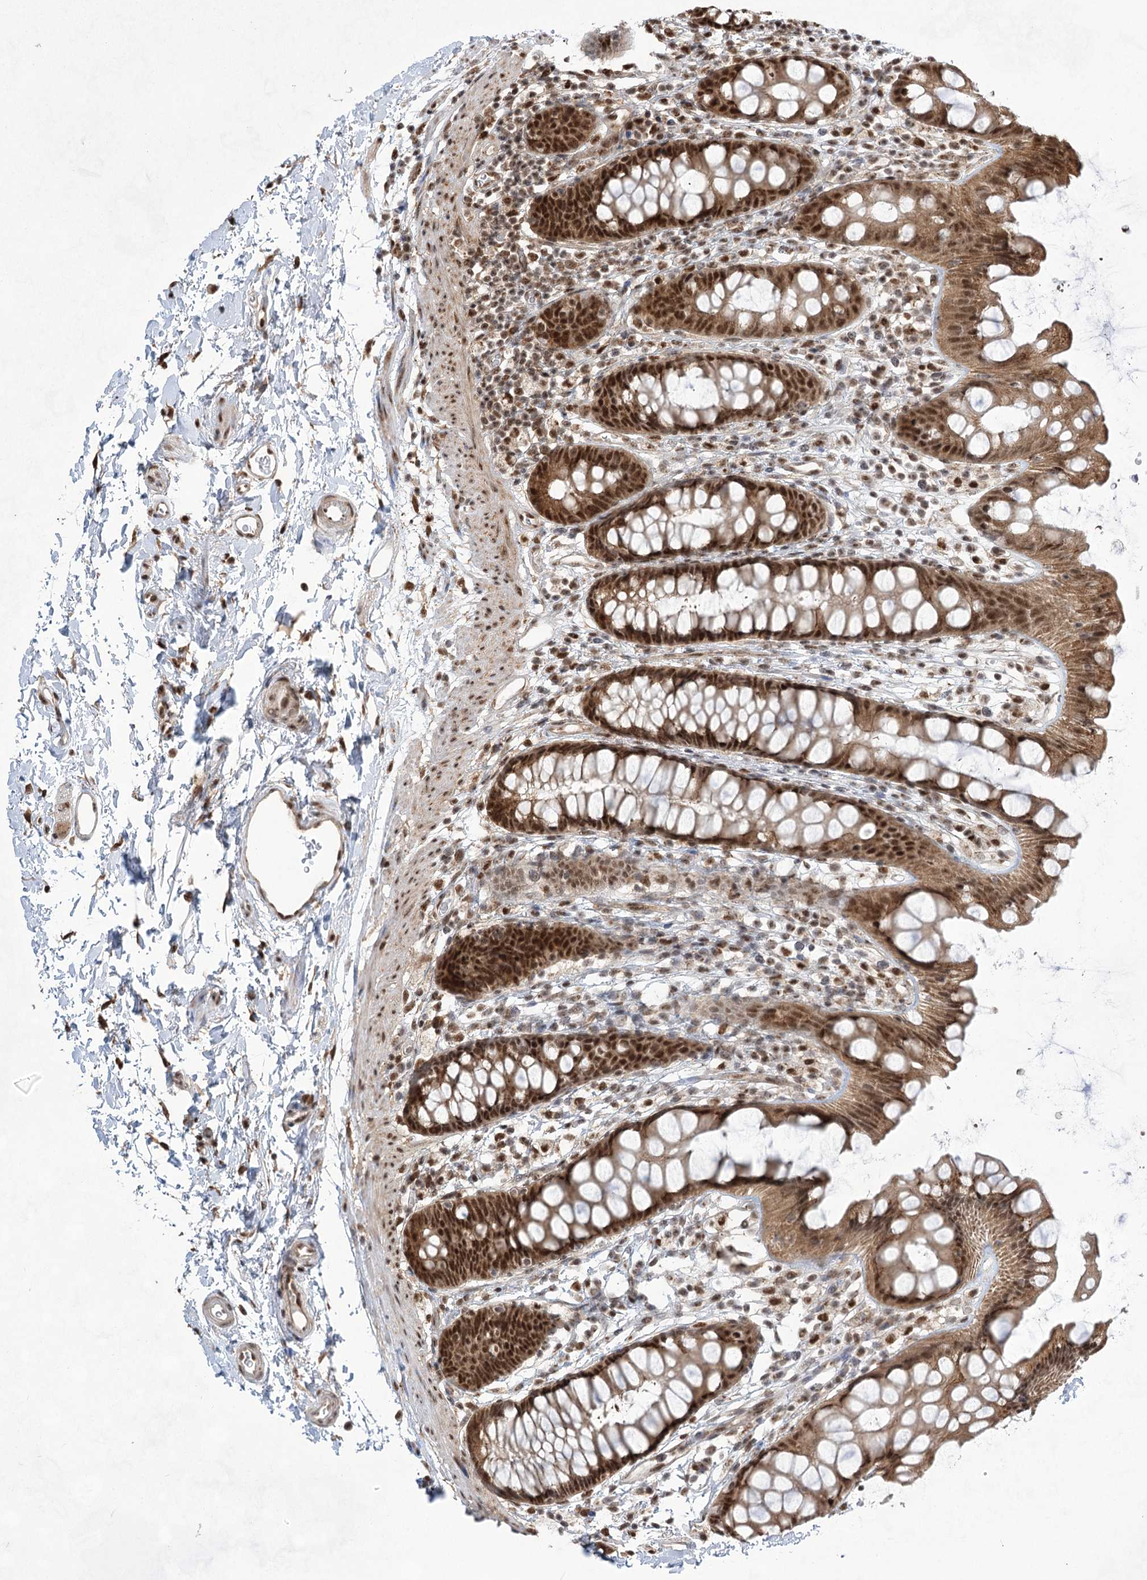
{"staining": {"intensity": "strong", "quantity": ">75%", "location": "cytoplasmic/membranous,nuclear"}, "tissue": "rectum", "cell_type": "Glandular cells", "image_type": "normal", "snomed": [{"axis": "morphology", "description": "Normal tissue, NOS"}, {"axis": "topography", "description": "Rectum"}], "caption": "Protein expression analysis of unremarkable rectum demonstrates strong cytoplasmic/membranous,nuclear staining in about >75% of glandular cells. The protein of interest is shown in brown color, while the nuclei are stained blue.", "gene": "ZCCHC8", "patient": {"sex": "female", "age": 65}}